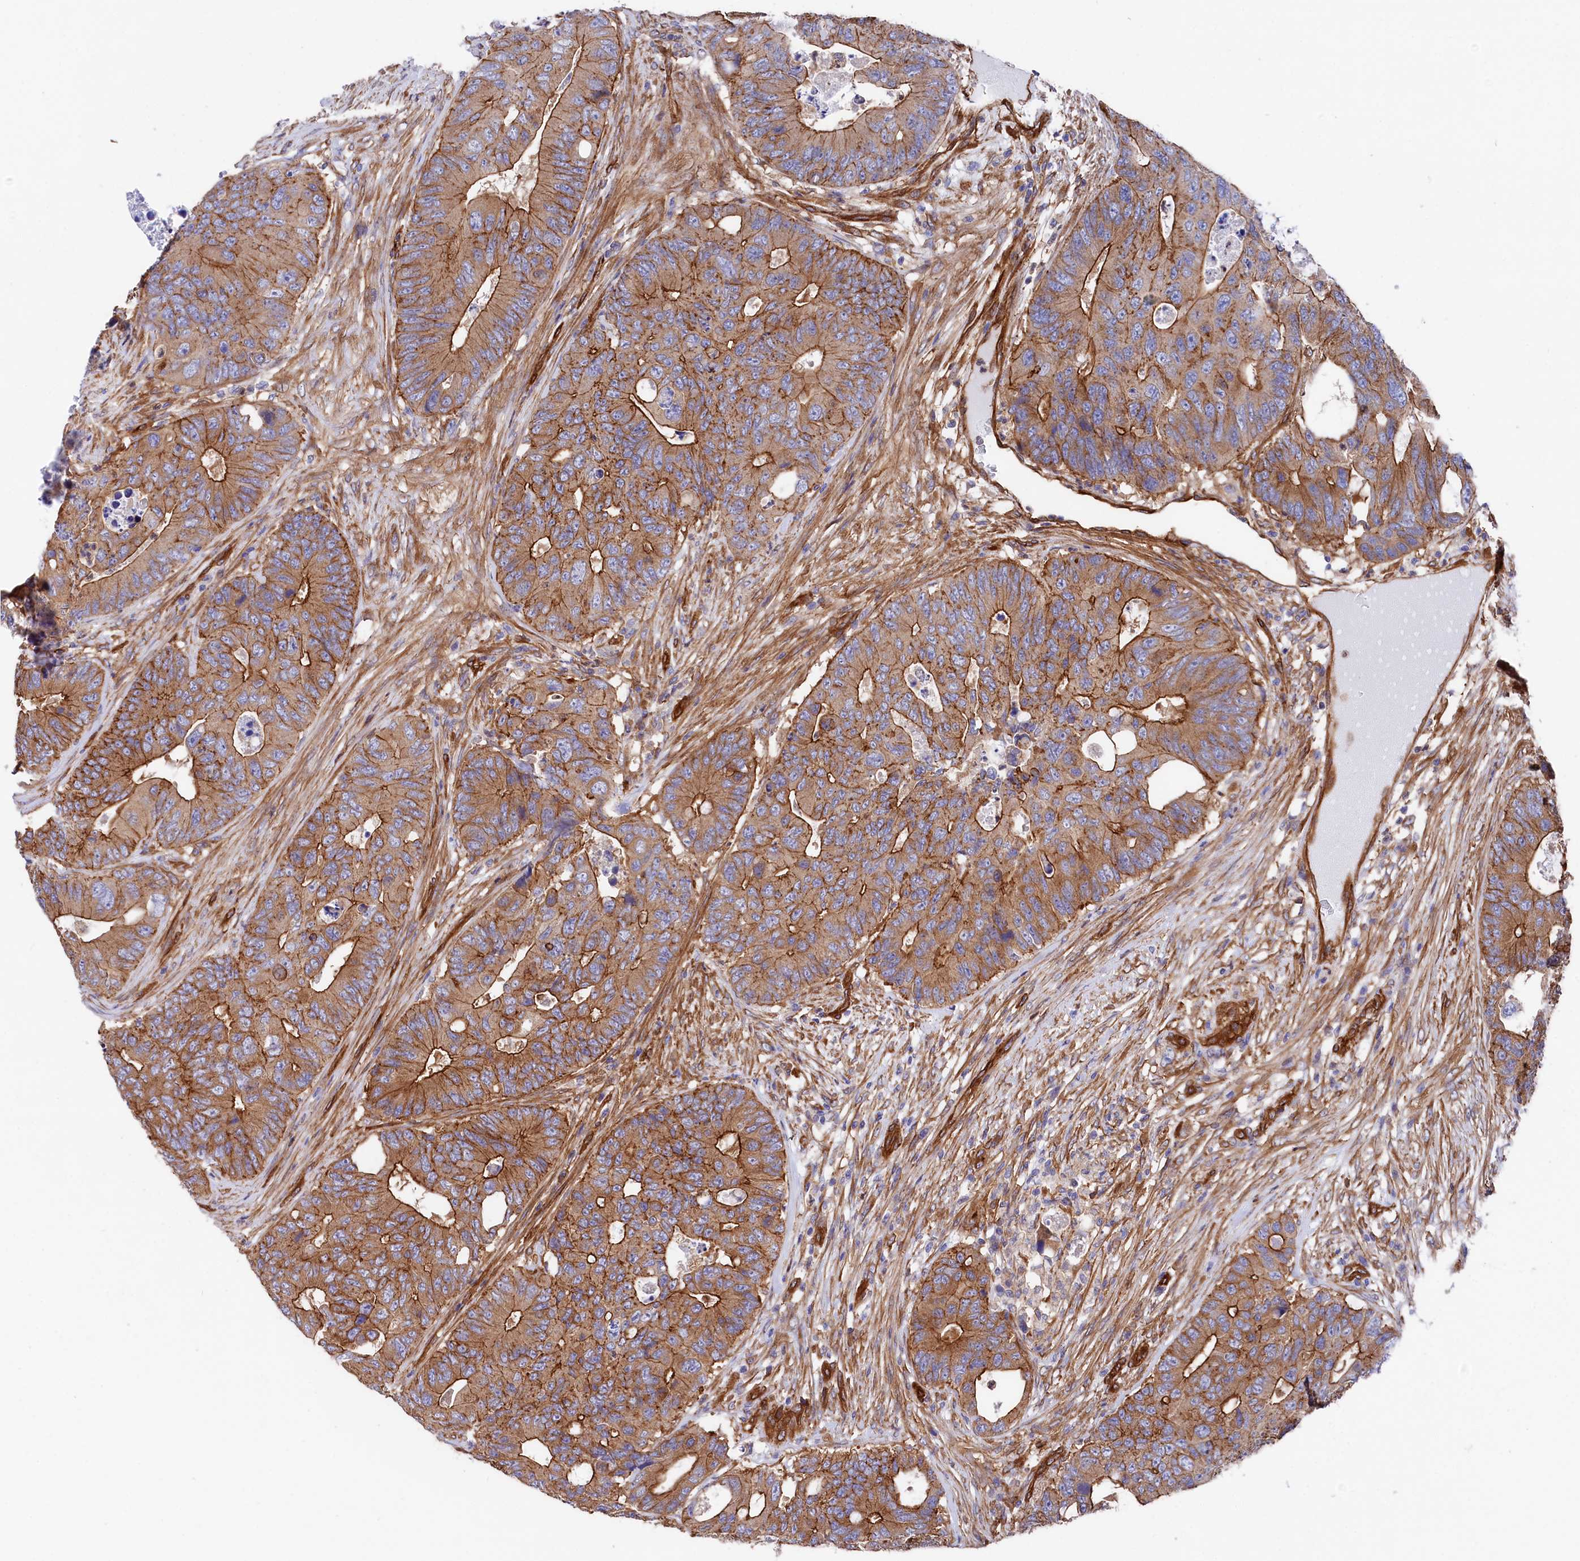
{"staining": {"intensity": "moderate", "quantity": ">75%", "location": "cytoplasmic/membranous"}, "tissue": "colorectal cancer", "cell_type": "Tumor cells", "image_type": "cancer", "snomed": [{"axis": "morphology", "description": "Adenocarcinoma, NOS"}, {"axis": "topography", "description": "Colon"}], "caption": "Immunohistochemical staining of human adenocarcinoma (colorectal) exhibits medium levels of moderate cytoplasmic/membranous protein expression in about >75% of tumor cells.", "gene": "TNKS1BP1", "patient": {"sex": "male", "age": 71}}